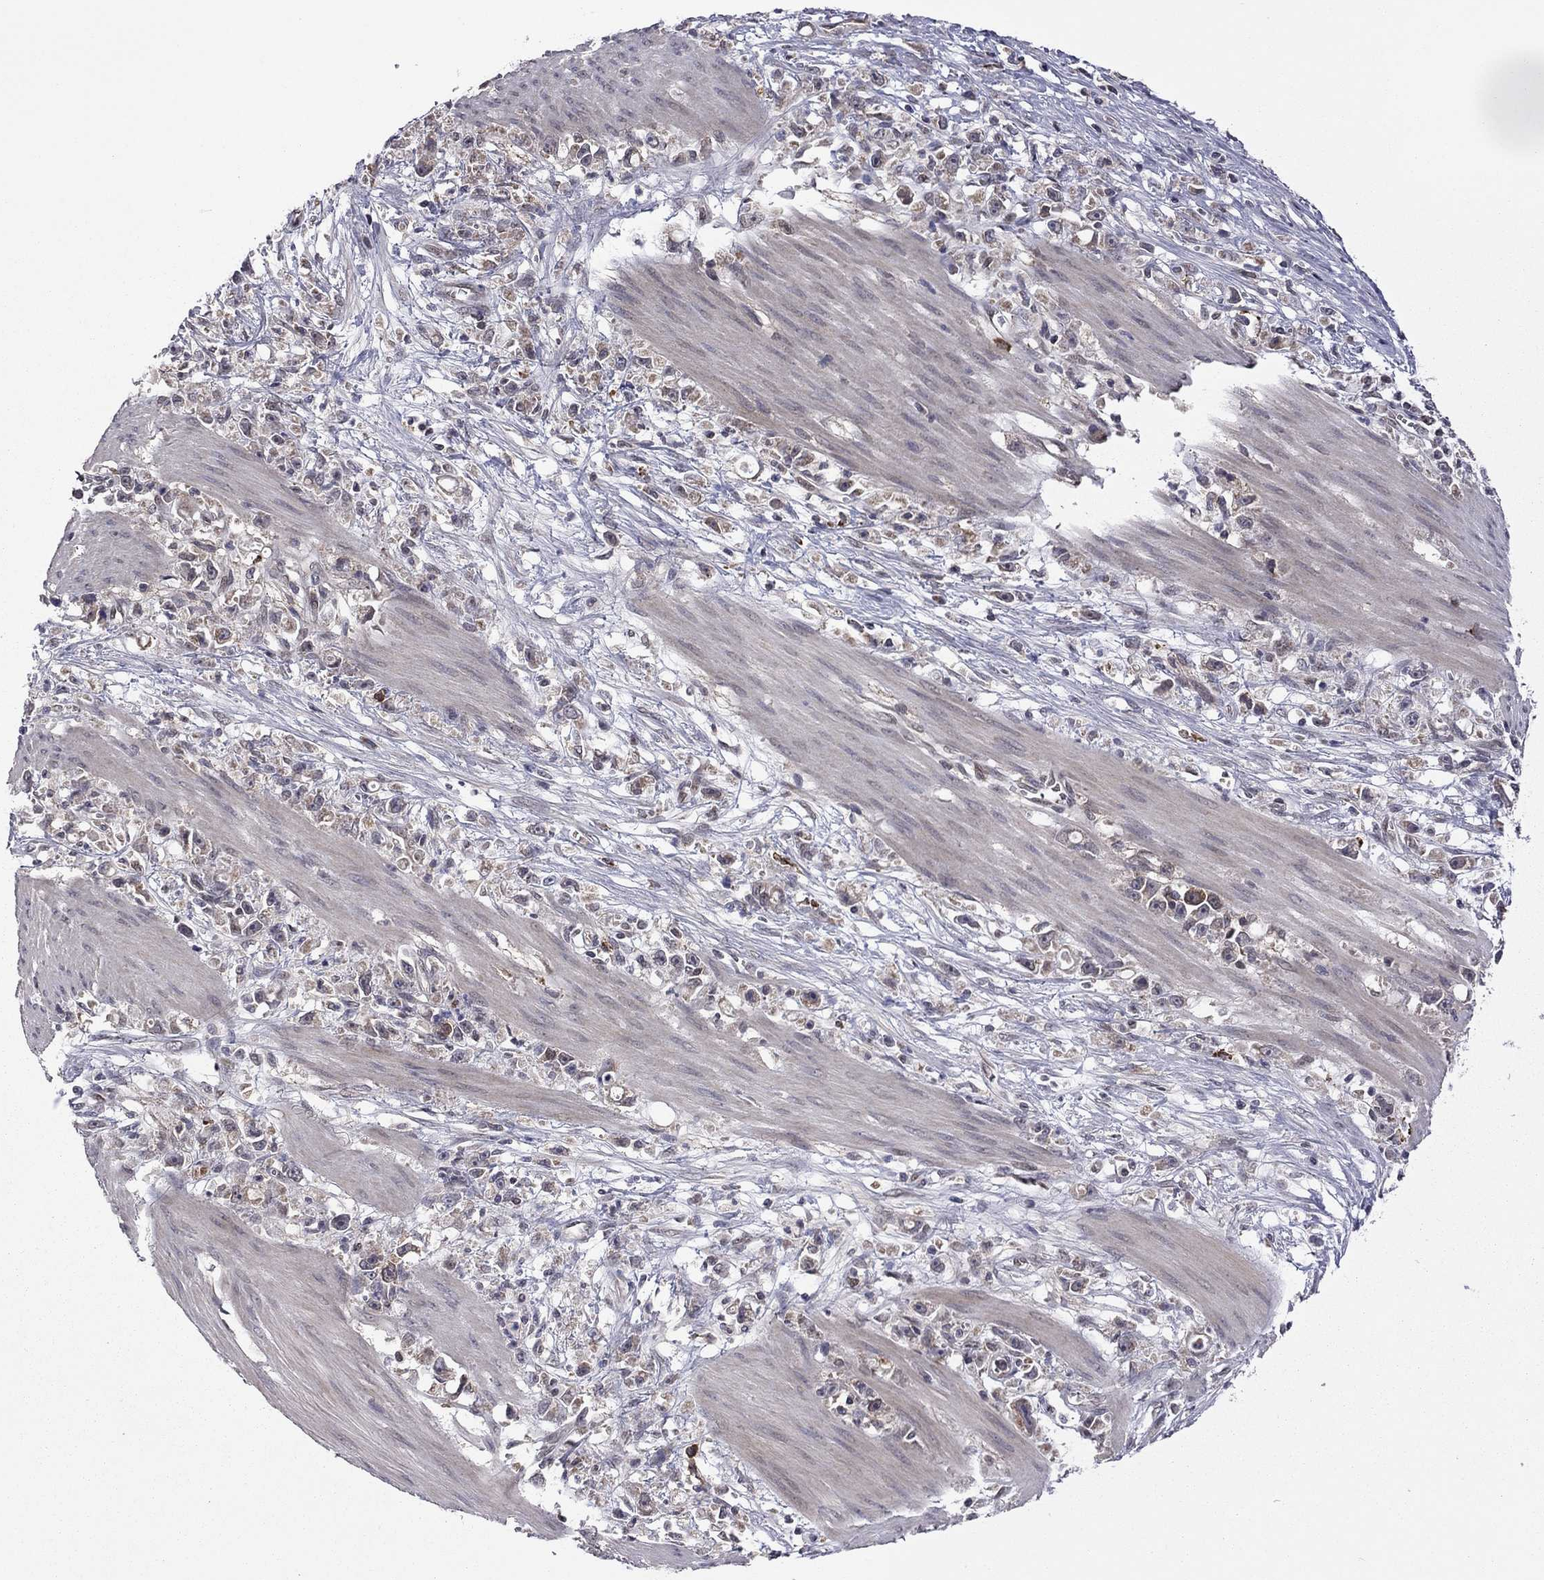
{"staining": {"intensity": "negative", "quantity": "none", "location": "none"}, "tissue": "stomach cancer", "cell_type": "Tumor cells", "image_type": "cancer", "snomed": [{"axis": "morphology", "description": "Adenocarcinoma, NOS"}, {"axis": "topography", "description": "Stomach"}], "caption": "High power microscopy photomicrograph of an immunohistochemistry image of stomach cancer (adenocarcinoma), revealing no significant positivity in tumor cells. (Brightfield microscopy of DAB (3,3'-diaminobenzidine) immunohistochemistry (IHC) at high magnification).", "gene": "GPAA1", "patient": {"sex": "female", "age": 59}}